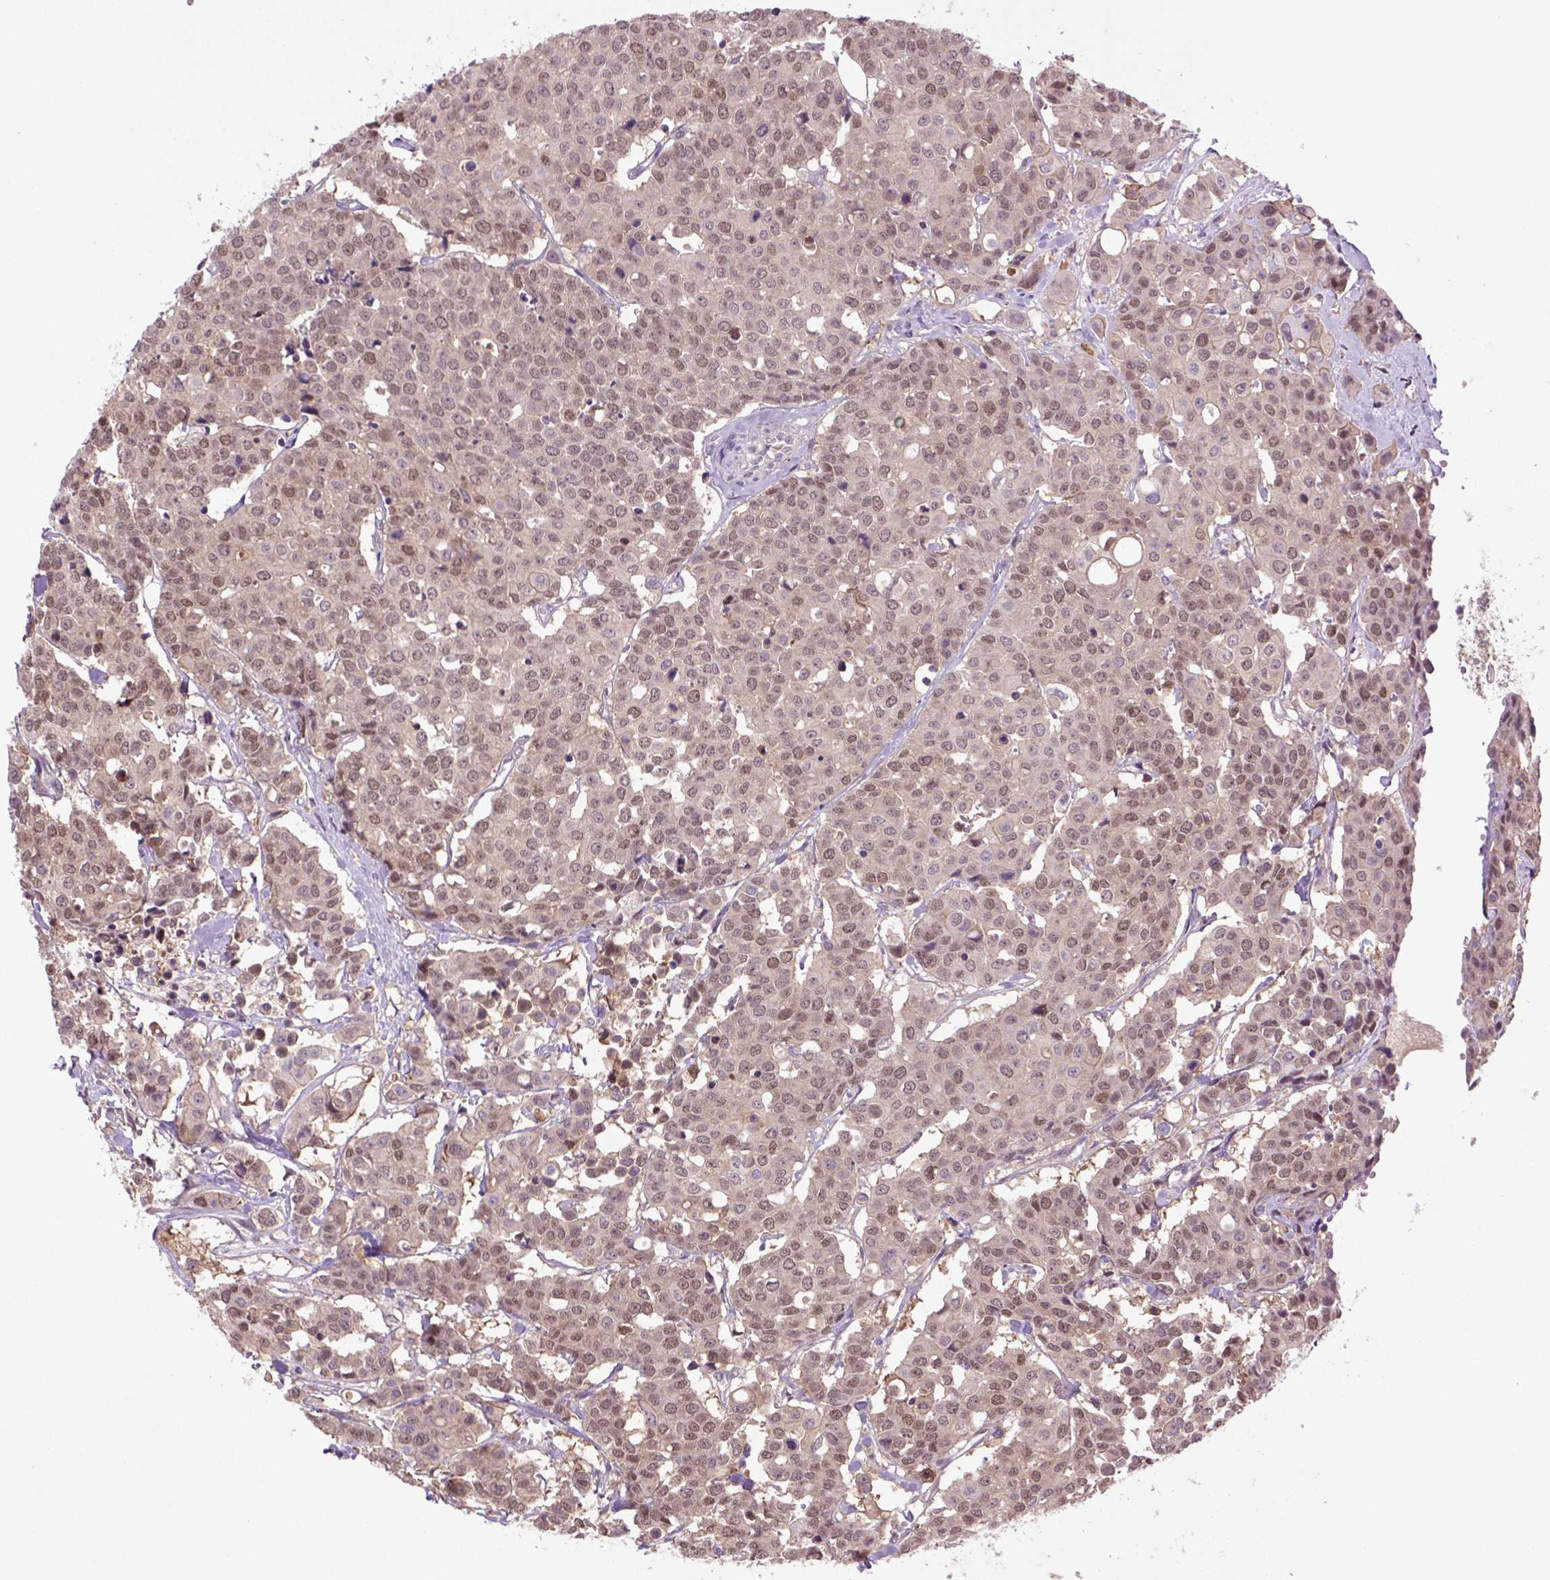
{"staining": {"intensity": "moderate", "quantity": "<25%", "location": "nuclear"}, "tissue": "carcinoid", "cell_type": "Tumor cells", "image_type": "cancer", "snomed": [{"axis": "morphology", "description": "Carcinoid, malignant, NOS"}, {"axis": "topography", "description": "Colon"}], "caption": "A high-resolution image shows immunohistochemistry (IHC) staining of carcinoid (malignant), which displays moderate nuclear expression in approximately <25% of tumor cells. (DAB (3,3'-diaminobenzidine) IHC with brightfield microscopy, high magnification).", "gene": "HSPBP1", "patient": {"sex": "male", "age": 81}}